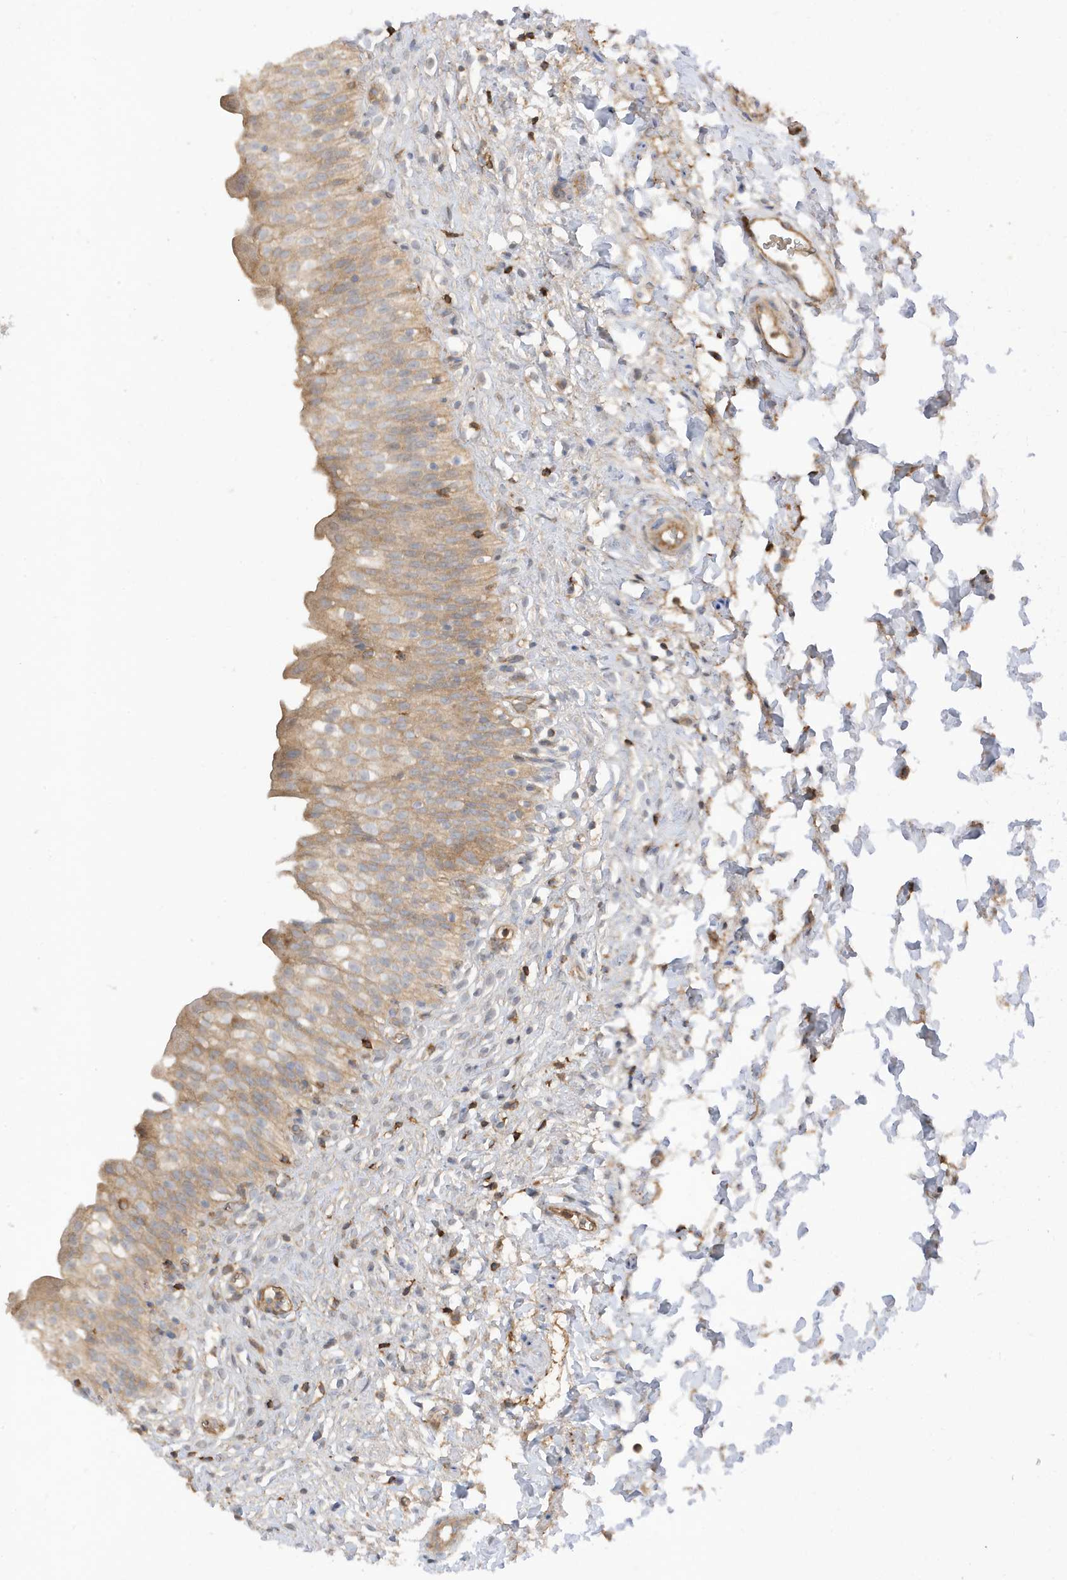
{"staining": {"intensity": "moderate", "quantity": "25%-75%", "location": "cytoplasmic/membranous"}, "tissue": "urinary bladder", "cell_type": "Urothelial cells", "image_type": "normal", "snomed": [{"axis": "morphology", "description": "Normal tissue, NOS"}, {"axis": "topography", "description": "Urinary bladder"}], "caption": "Brown immunohistochemical staining in normal urinary bladder demonstrates moderate cytoplasmic/membranous expression in approximately 25%-75% of urothelial cells. (DAB (3,3'-diaminobenzidine) IHC with brightfield microscopy, high magnification).", "gene": "PHACTR2", "patient": {"sex": "male", "age": 55}}